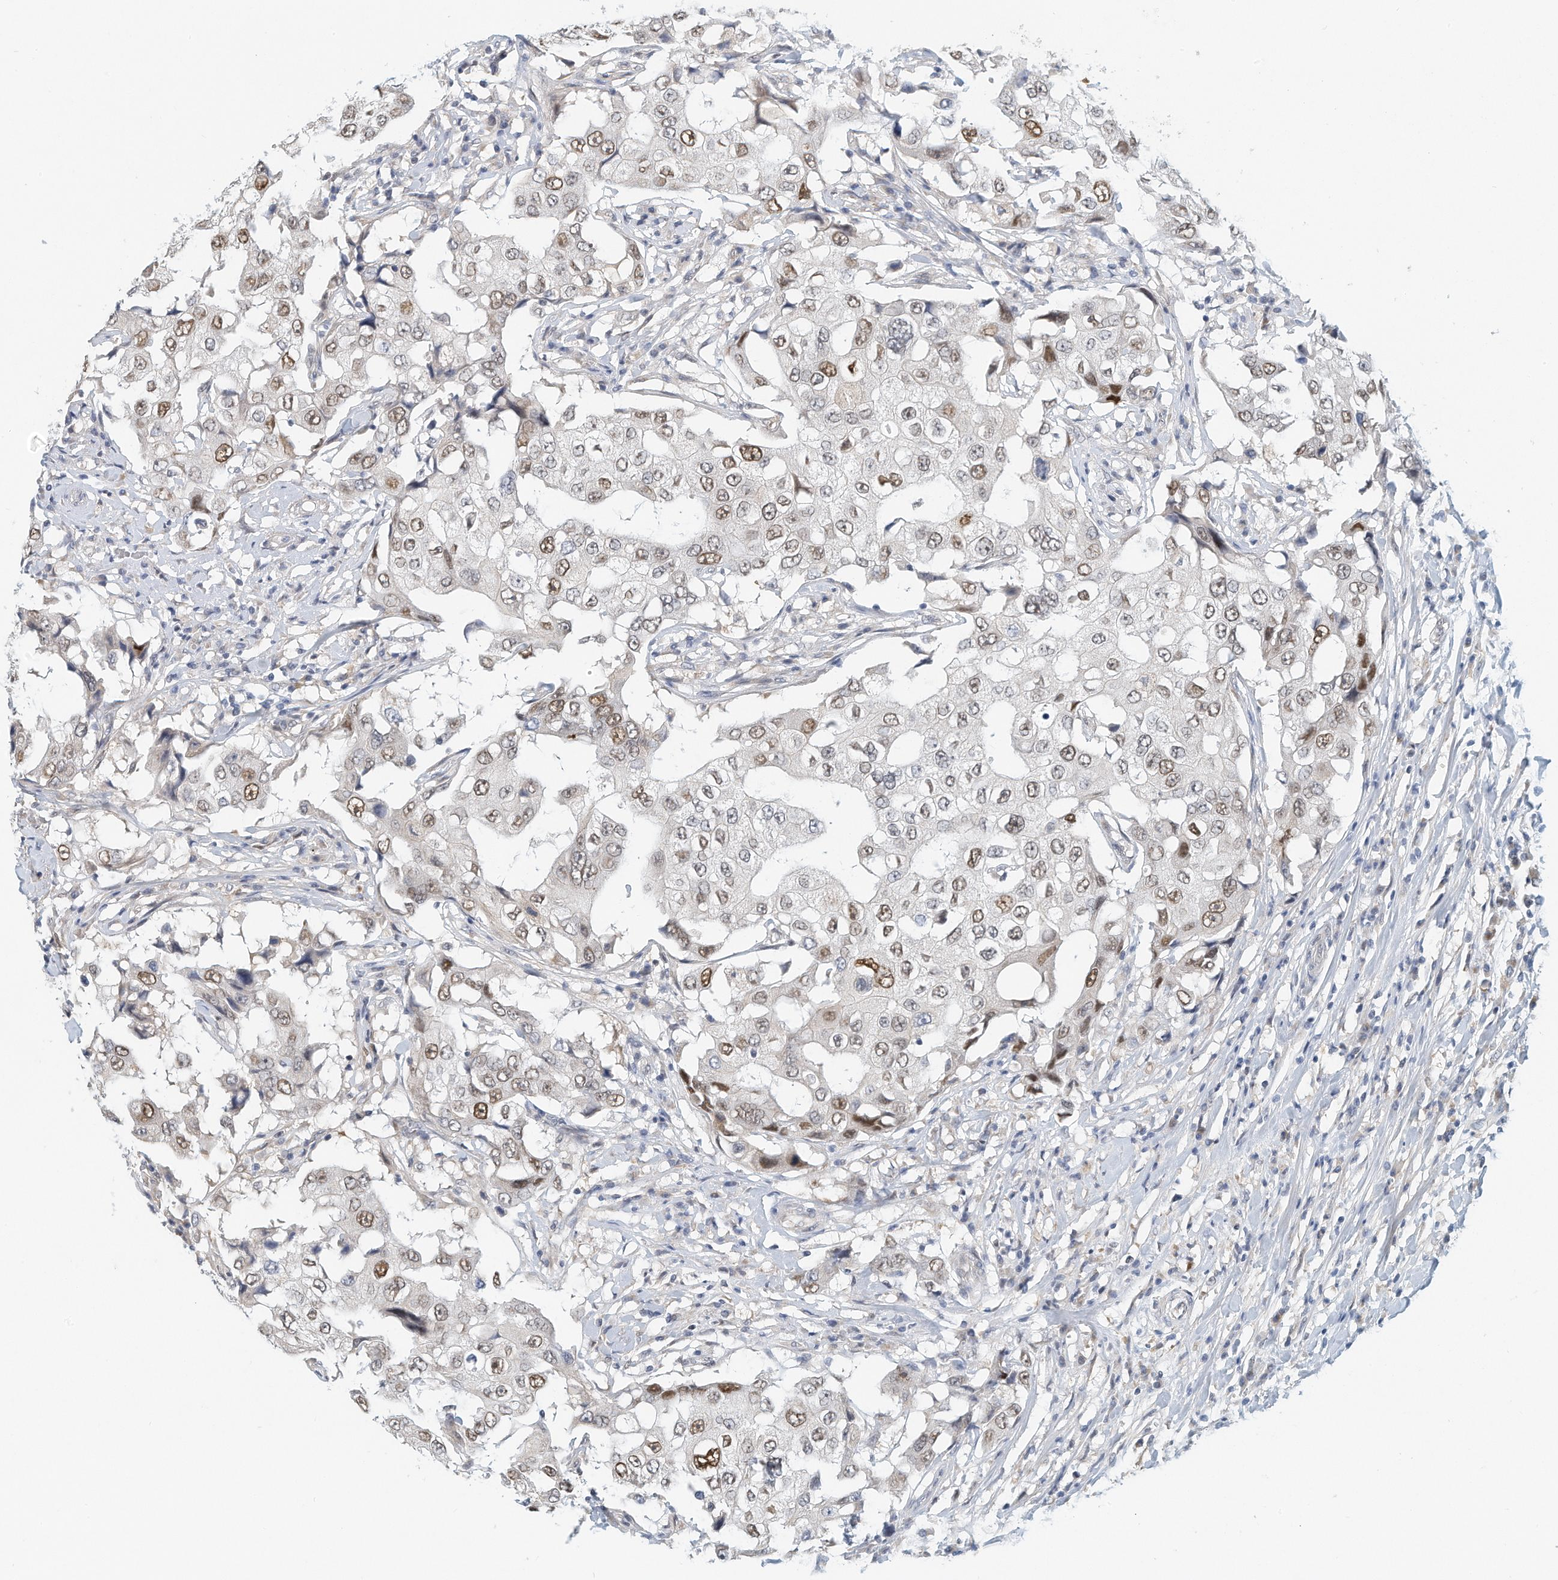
{"staining": {"intensity": "moderate", "quantity": "25%-75%", "location": "nuclear"}, "tissue": "breast cancer", "cell_type": "Tumor cells", "image_type": "cancer", "snomed": [{"axis": "morphology", "description": "Duct carcinoma"}, {"axis": "topography", "description": "Breast"}], "caption": "Infiltrating ductal carcinoma (breast) tissue displays moderate nuclear staining in about 25%-75% of tumor cells", "gene": "ARHGAP28", "patient": {"sex": "female", "age": 27}}